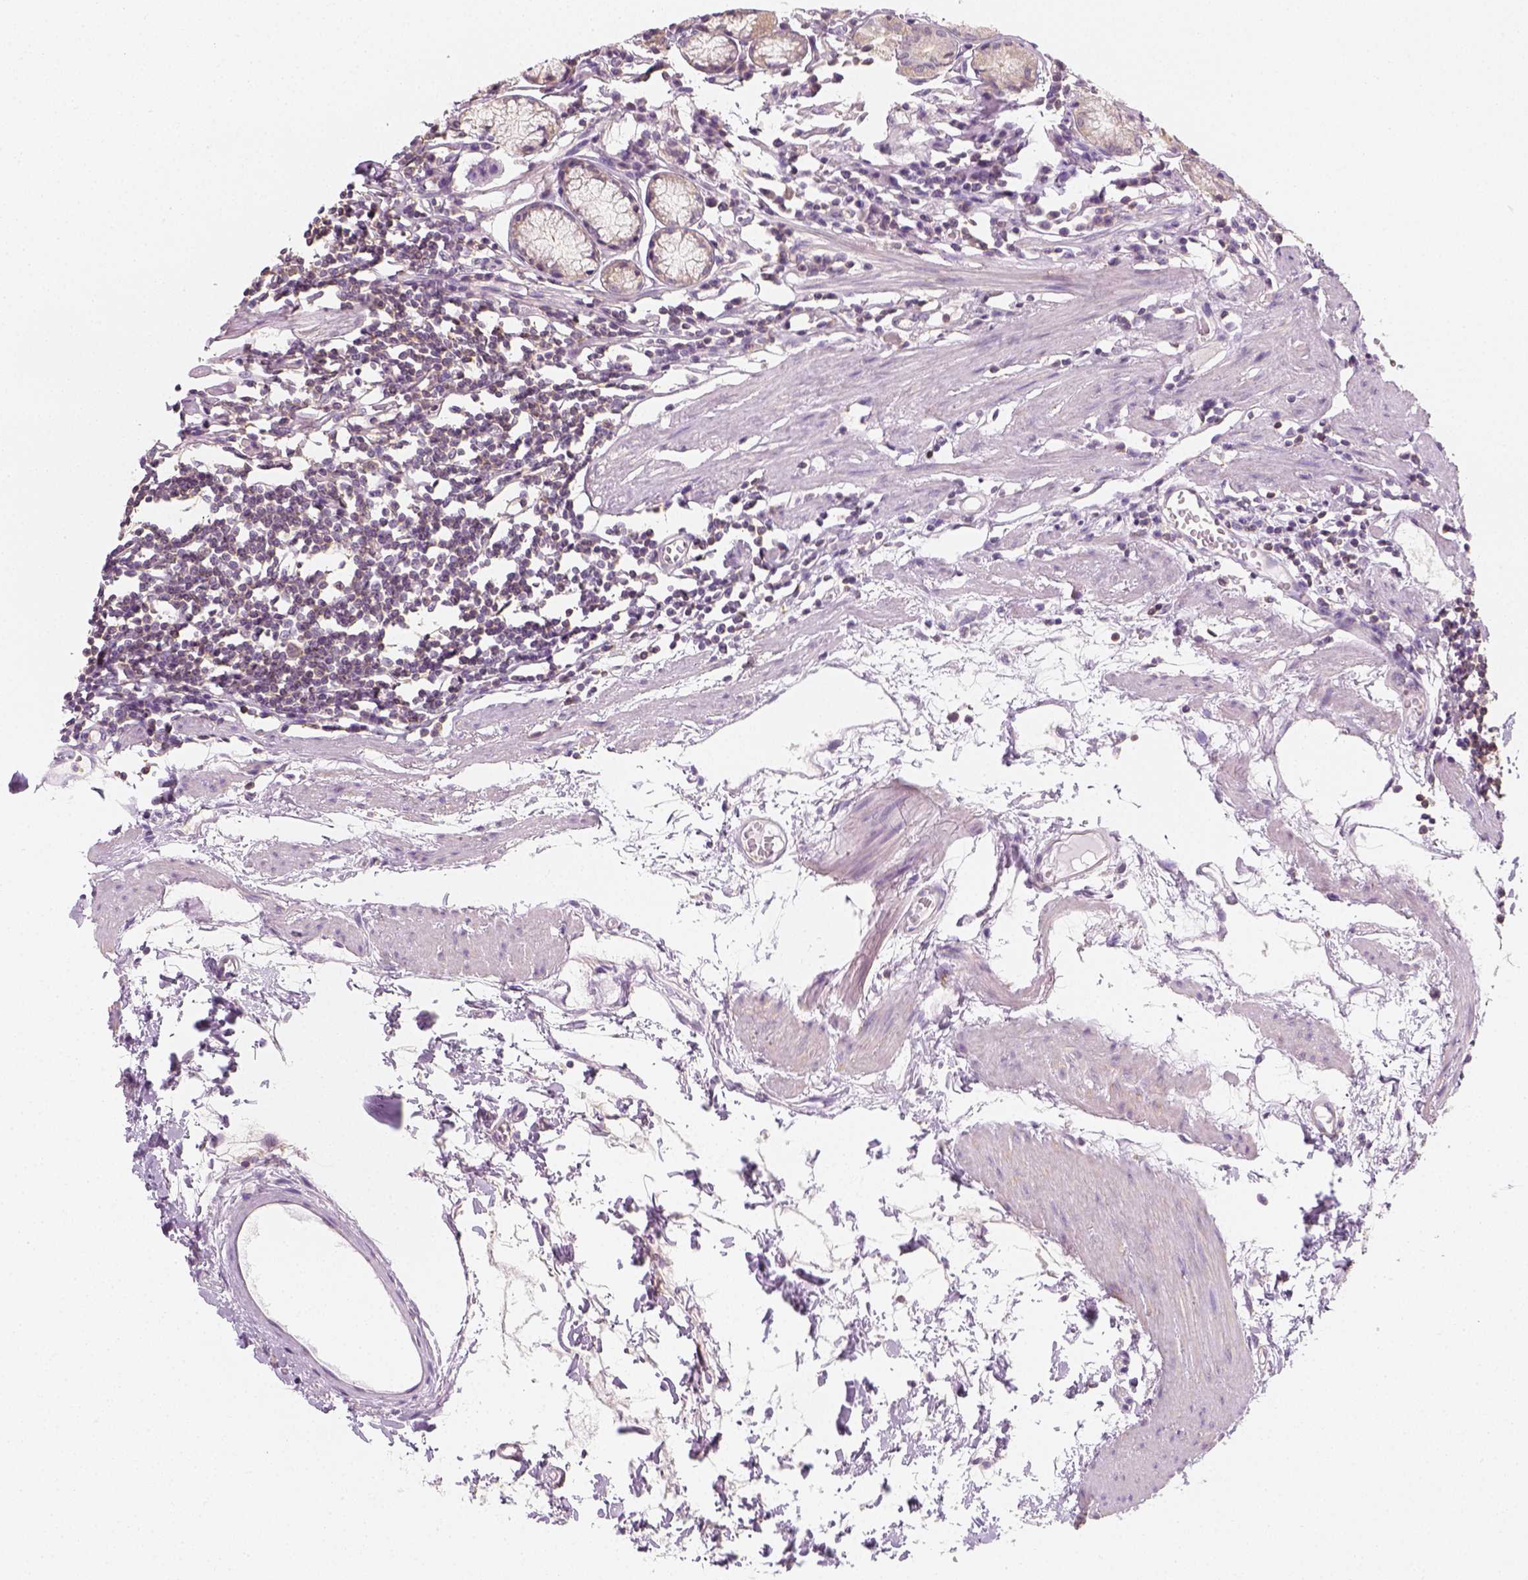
{"staining": {"intensity": "weak", "quantity": ">75%", "location": "cytoplasmic/membranous"}, "tissue": "stomach", "cell_type": "Glandular cells", "image_type": "normal", "snomed": [{"axis": "morphology", "description": "Normal tissue, NOS"}, {"axis": "topography", "description": "Stomach"}], "caption": "The histopathology image reveals immunohistochemical staining of unremarkable stomach. There is weak cytoplasmic/membranous positivity is seen in about >75% of glandular cells. Nuclei are stained in blue.", "gene": "EPHB1", "patient": {"sex": "male", "age": 55}}